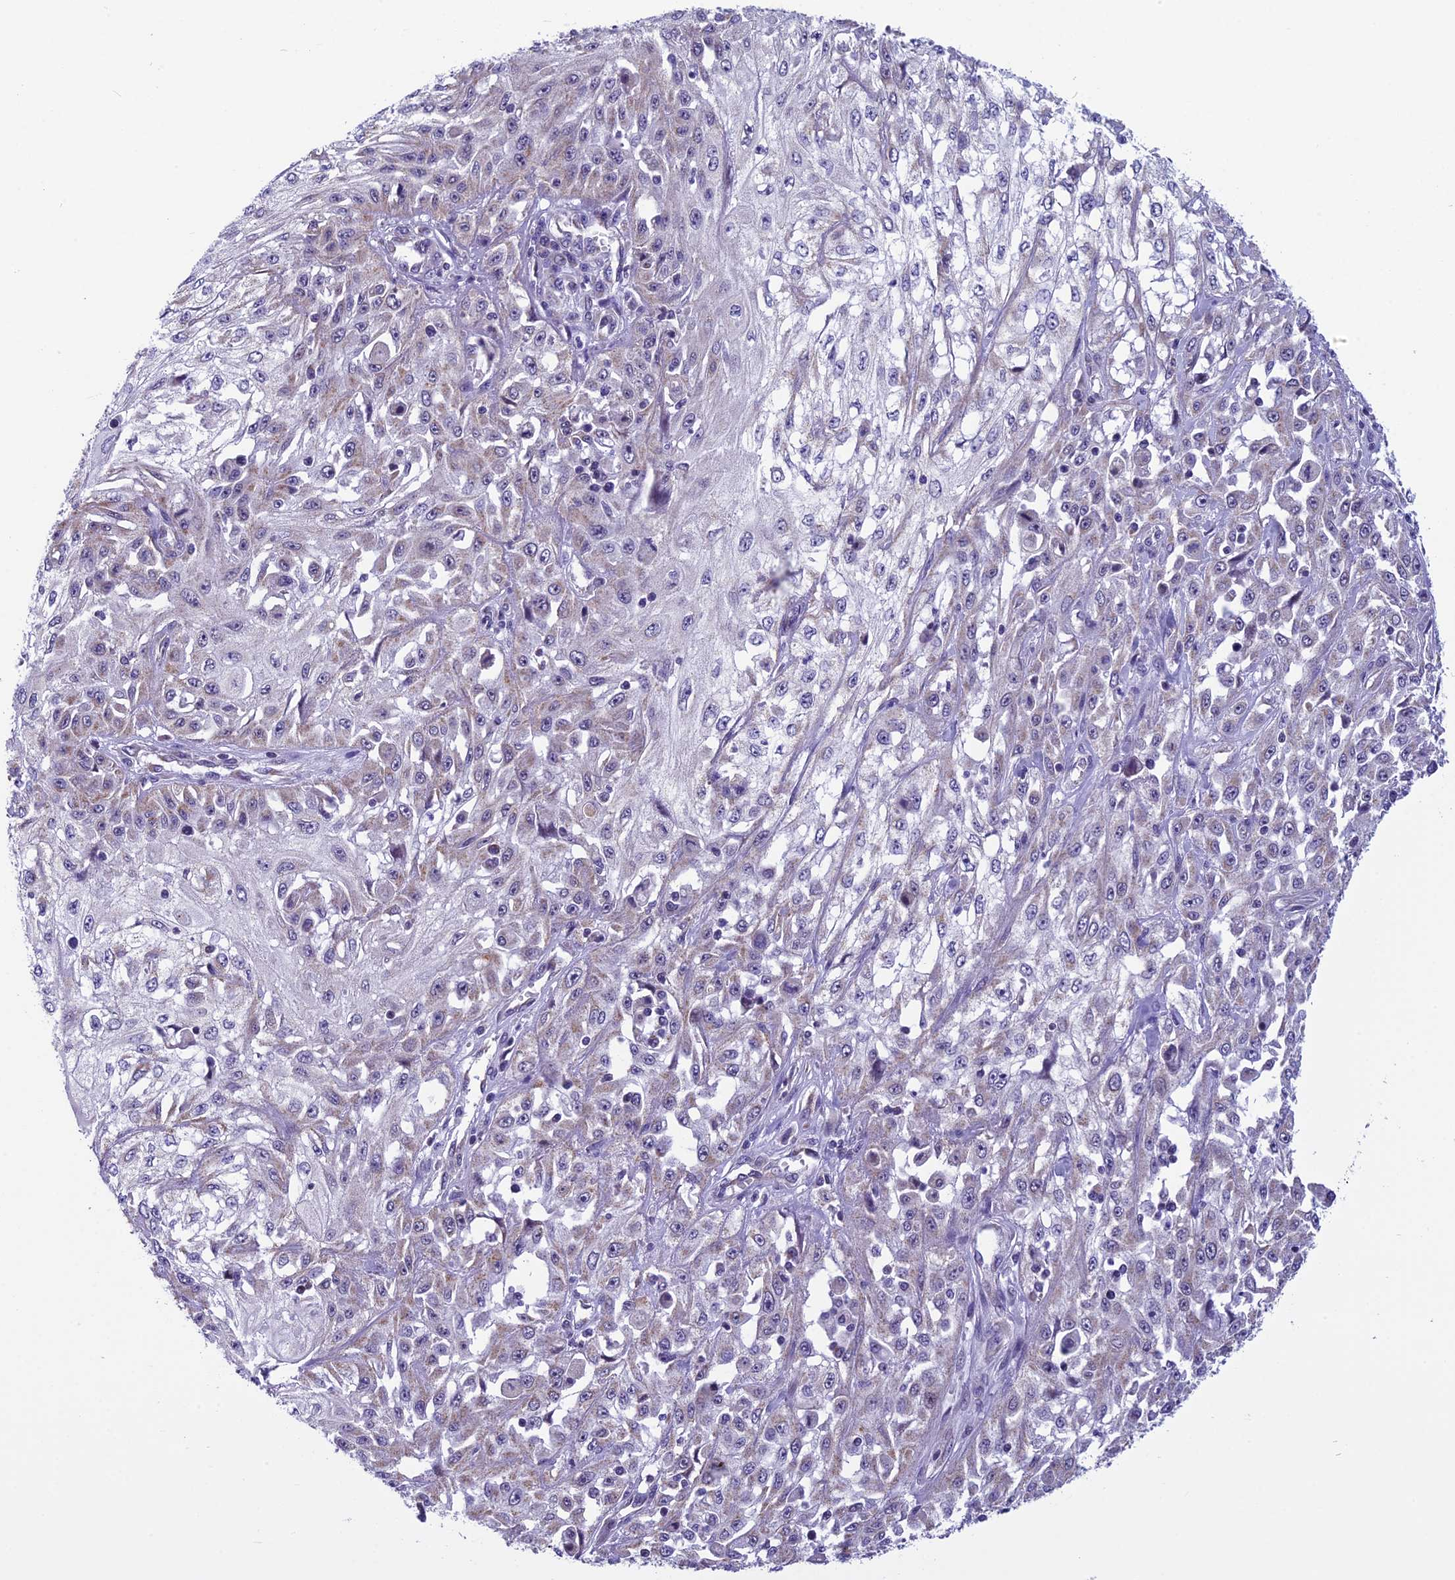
{"staining": {"intensity": "weak", "quantity": "<25%", "location": "cytoplasmic/membranous"}, "tissue": "skin cancer", "cell_type": "Tumor cells", "image_type": "cancer", "snomed": [{"axis": "morphology", "description": "Squamous cell carcinoma, NOS"}, {"axis": "morphology", "description": "Squamous cell carcinoma, metastatic, NOS"}, {"axis": "topography", "description": "Skin"}, {"axis": "topography", "description": "Lymph node"}], "caption": "DAB immunohistochemical staining of human metastatic squamous cell carcinoma (skin) exhibits no significant staining in tumor cells.", "gene": "ZNF317", "patient": {"sex": "male", "age": 75}}